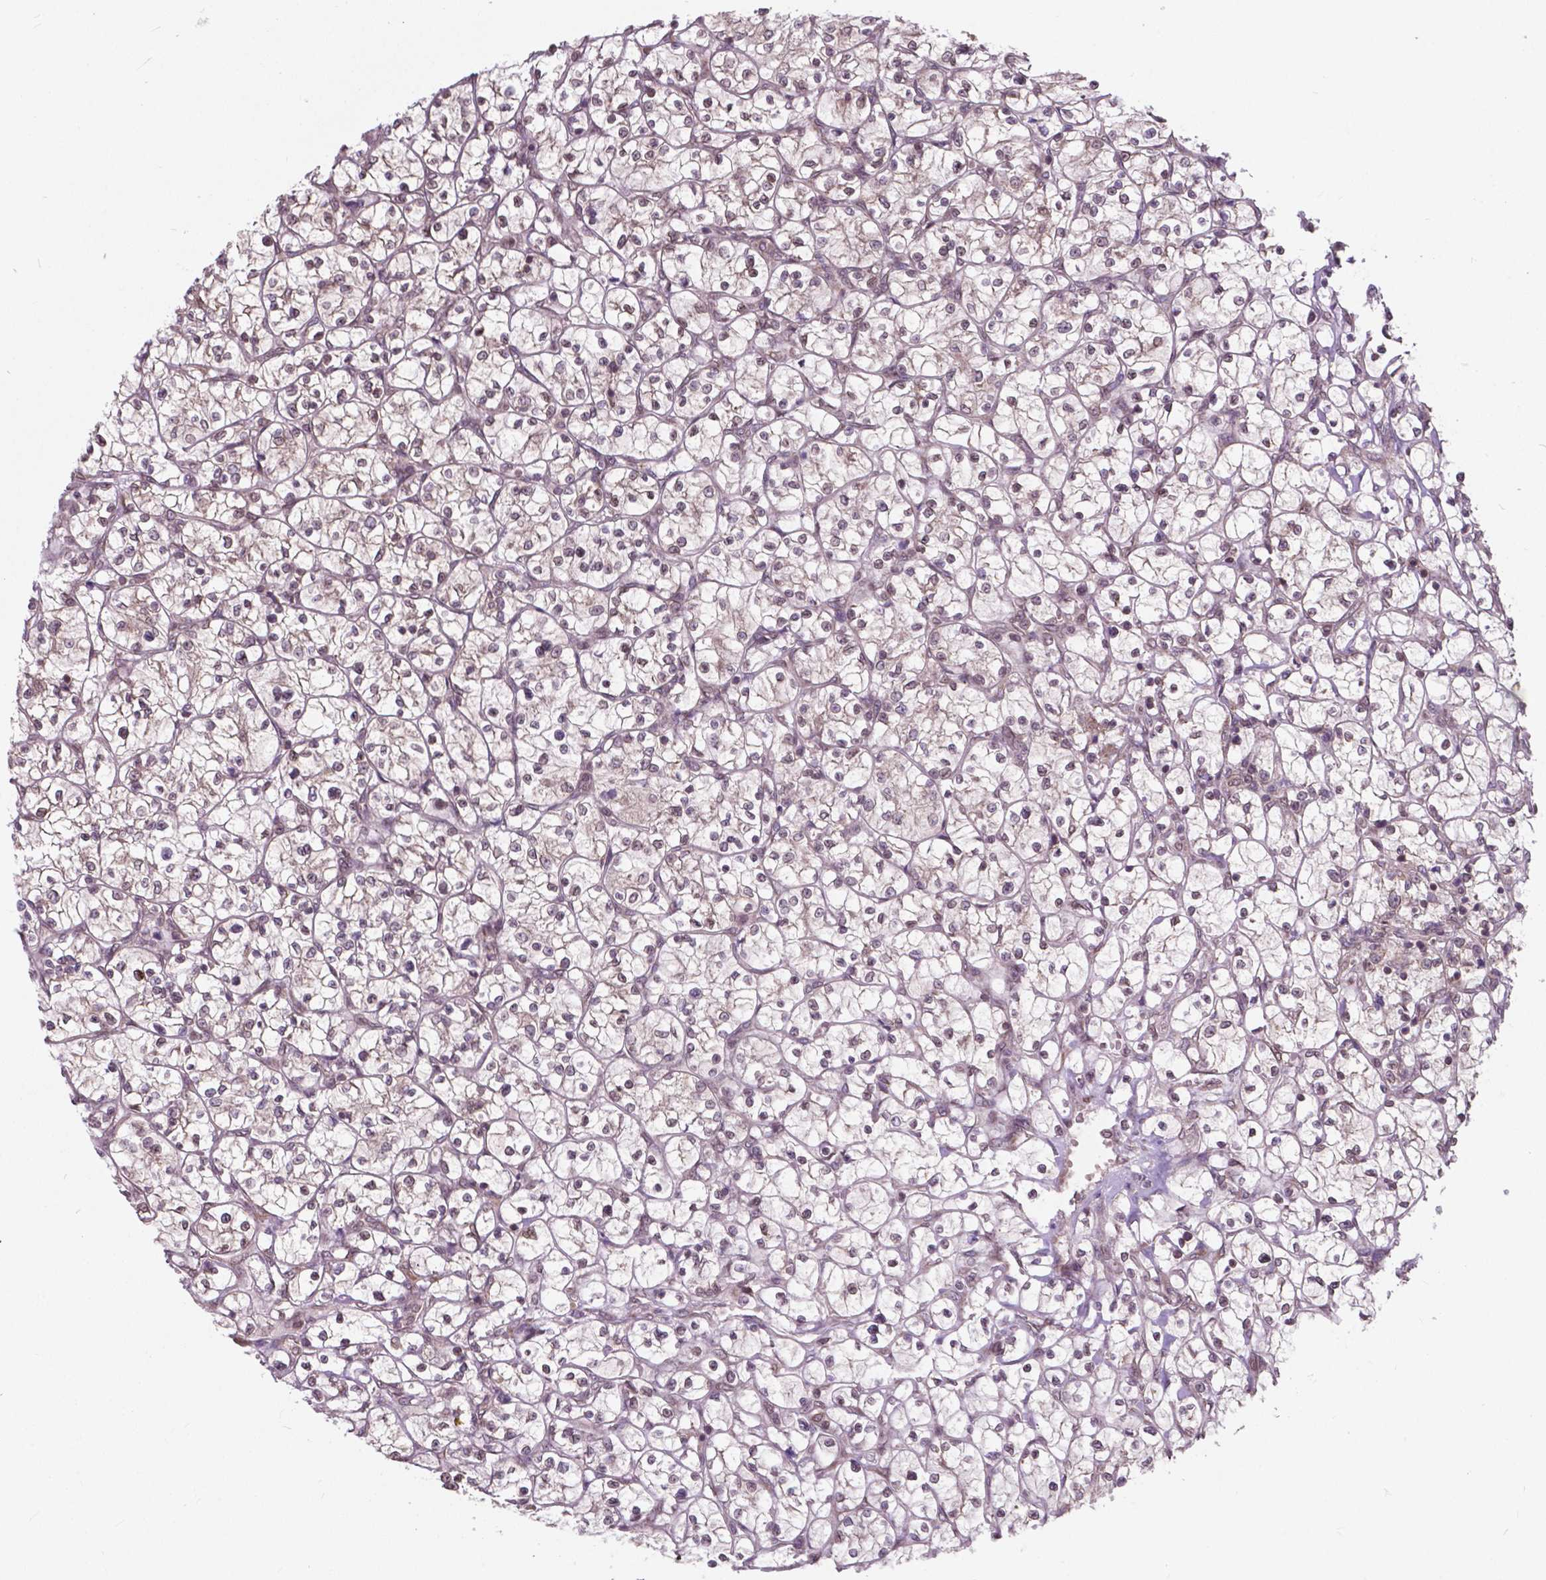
{"staining": {"intensity": "weak", "quantity": ">75%", "location": "nuclear"}, "tissue": "renal cancer", "cell_type": "Tumor cells", "image_type": "cancer", "snomed": [{"axis": "morphology", "description": "Adenocarcinoma, NOS"}, {"axis": "topography", "description": "Kidney"}], "caption": "Immunohistochemical staining of renal adenocarcinoma shows low levels of weak nuclear positivity in about >75% of tumor cells. (IHC, brightfield microscopy, high magnification).", "gene": "MRPL33", "patient": {"sex": "female", "age": 64}}